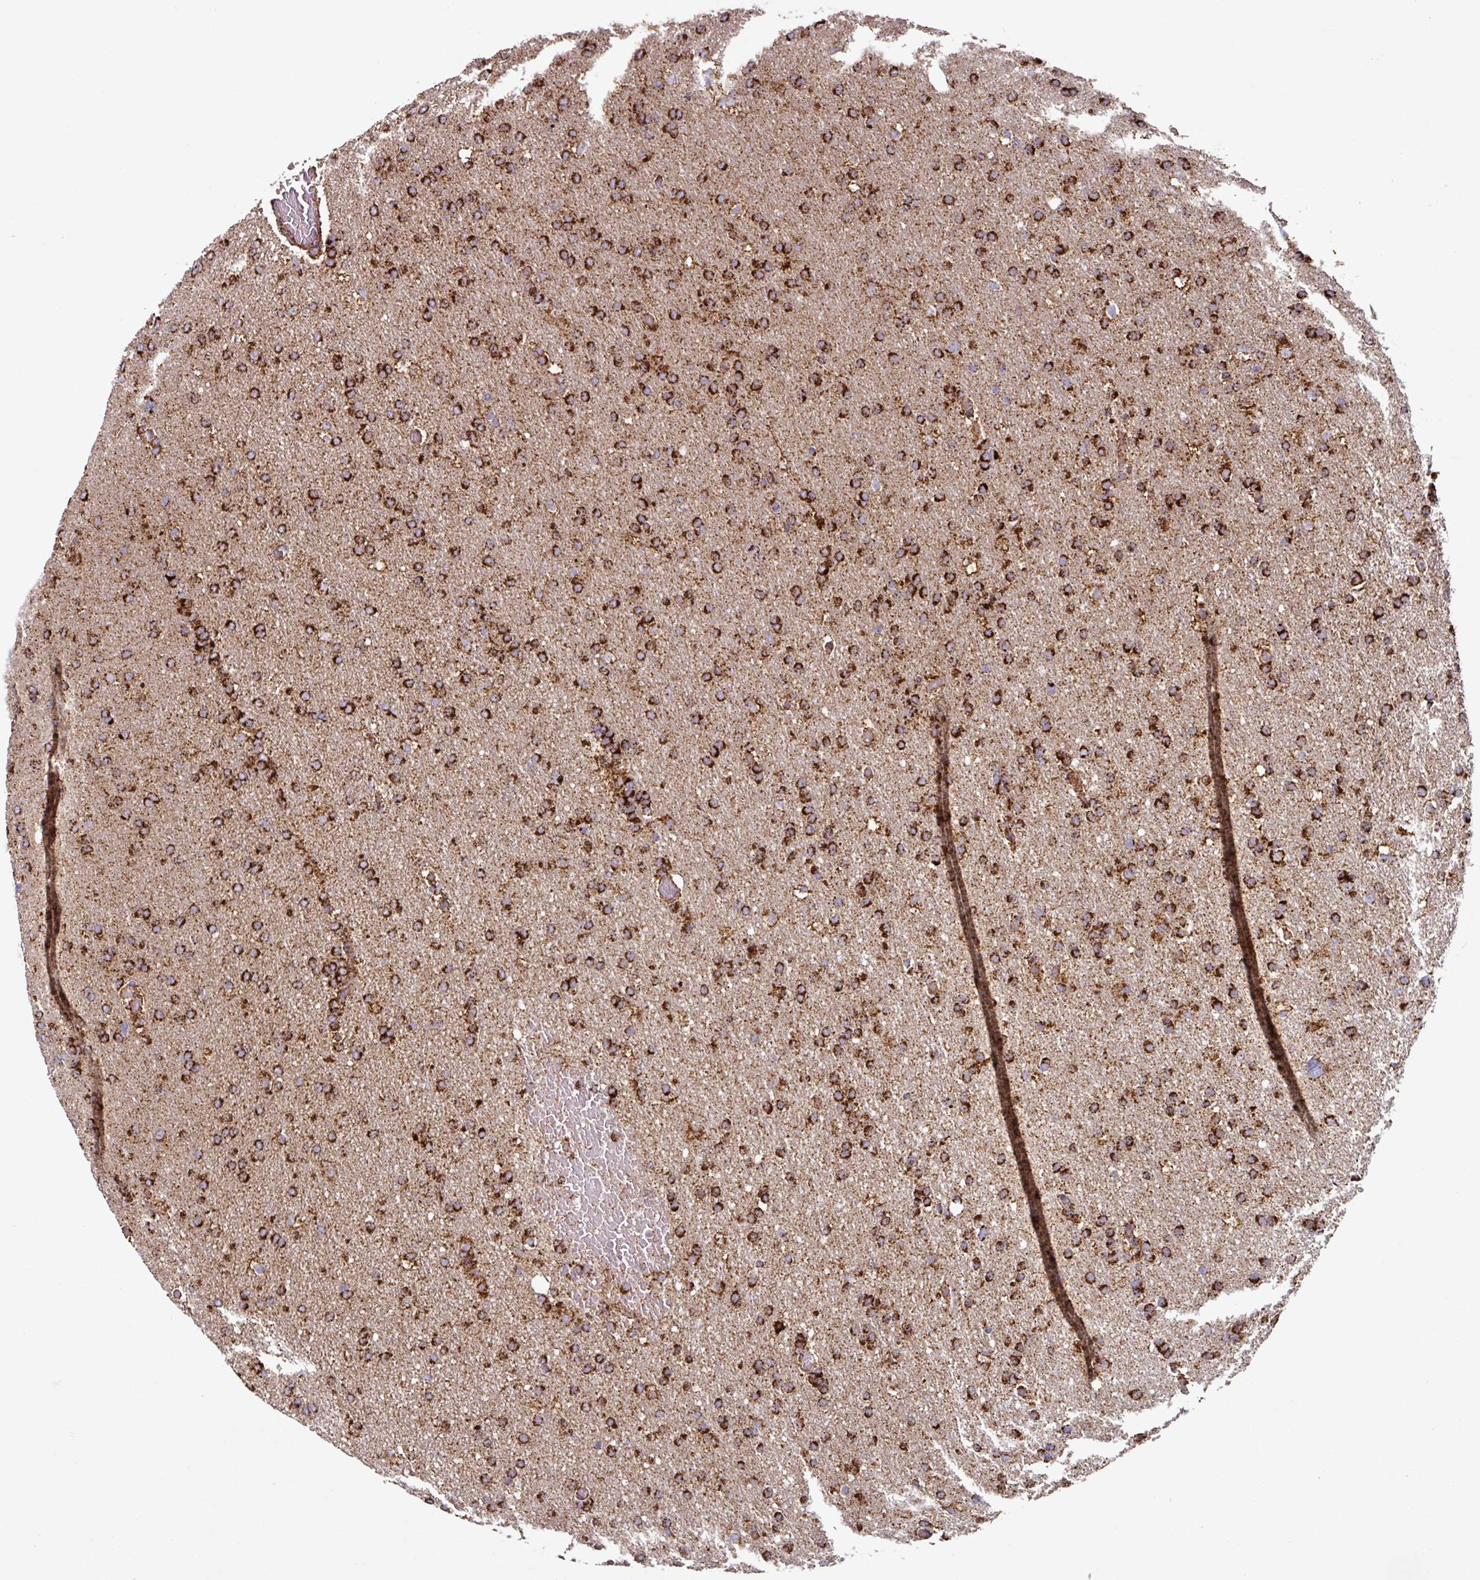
{"staining": {"intensity": "strong", "quantity": ">75%", "location": "cytoplasmic/membranous"}, "tissue": "glioma", "cell_type": "Tumor cells", "image_type": "cancer", "snomed": [{"axis": "morphology", "description": "Glioma, malignant, High grade"}, {"axis": "topography", "description": "Cerebral cortex"}], "caption": "A photomicrograph showing strong cytoplasmic/membranous positivity in approximately >75% of tumor cells in glioma, as visualized by brown immunohistochemical staining.", "gene": "TRAP1", "patient": {"sex": "female", "age": 36}}